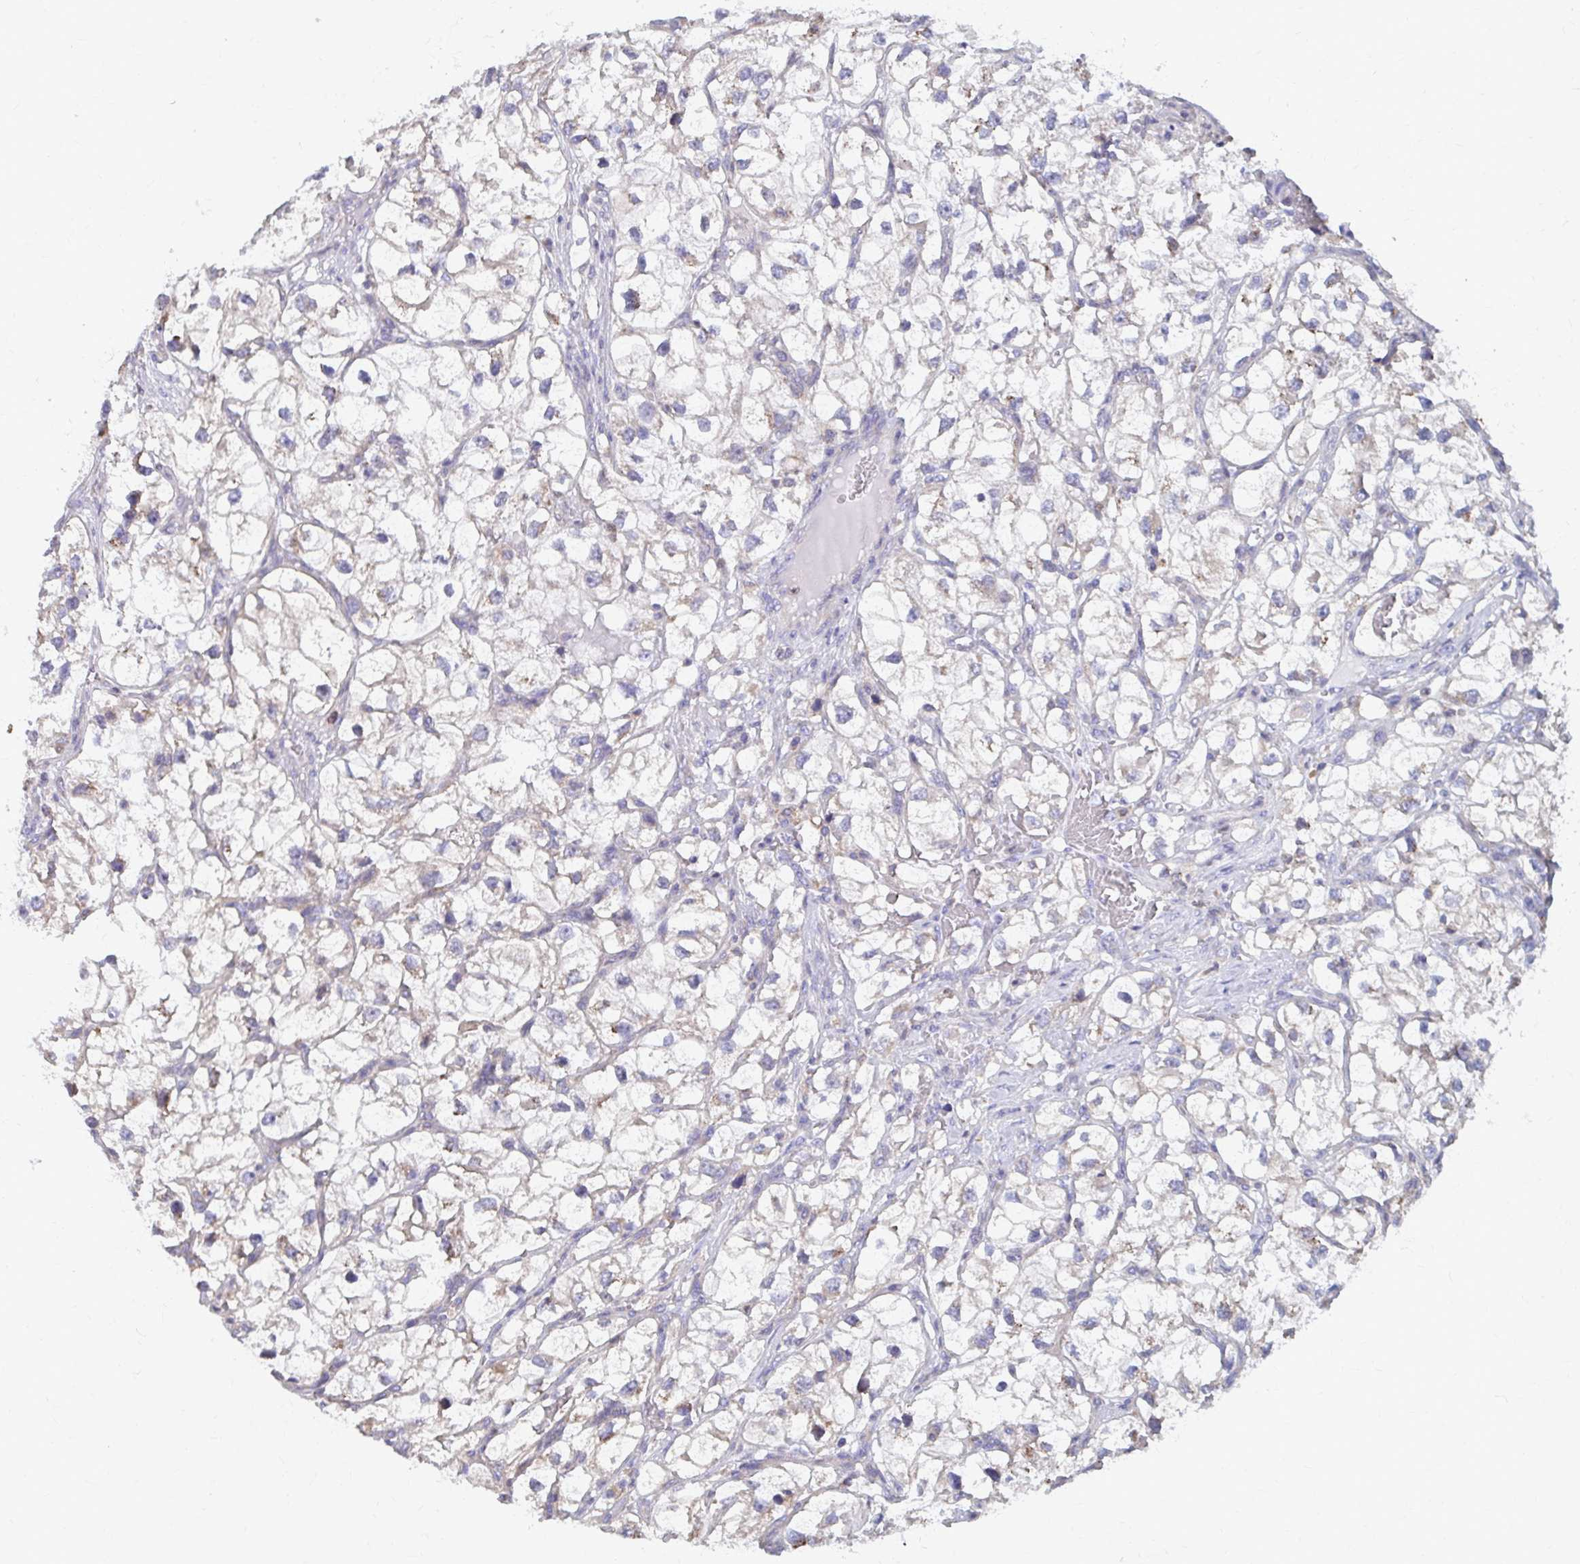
{"staining": {"intensity": "negative", "quantity": "none", "location": "none"}, "tissue": "renal cancer", "cell_type": "Tumor cells", "image_type": "cancer", "snomed": [{"axis": "morphology", "description": "Adenocarcinoma, NOS"}, {"axis": "topography", "description": "Kidney"}], "caption": "Tumor cells are negative for brown protein staining in renal cancer.", "gene": "FKBP2", "patient": {"sex": "male", "age": 59}}